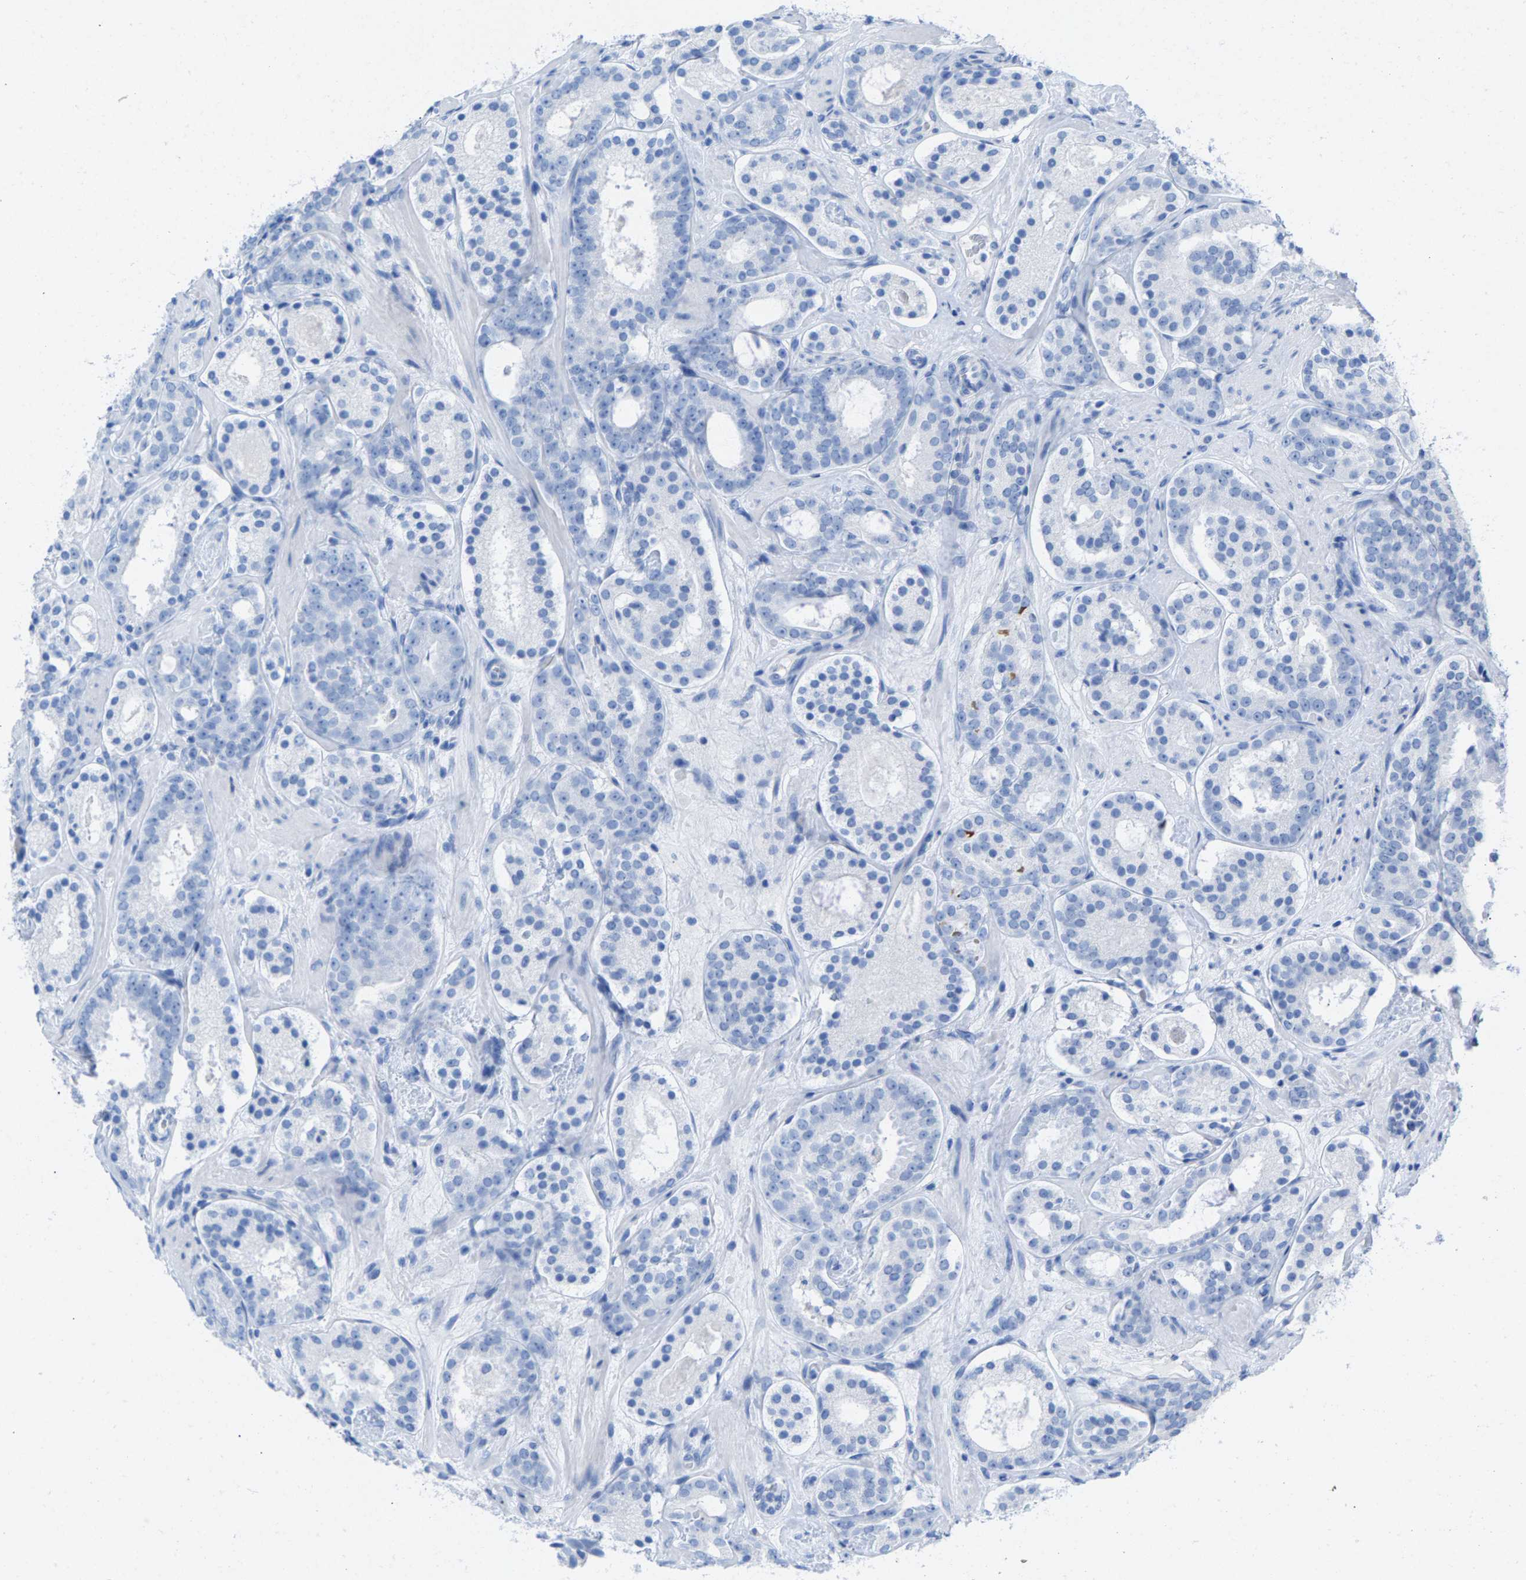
{"staining": {"intensity": "negative", "quantity": "none", "location": "none"}, "tissue": "prostate cancer", "cell_type": "Tumor cells", "image_type": "cancer", "snomed": [{"axis": "morphology", "description": "Adenocarcinoma, Low grade"}, {"axis": "topography", "description": "Prostate"}], "caption": "The photomicrograph demonstrates no significant positivity in tumor cells of prostate cancer.", "gene": "CPA1", "patient": {"sex": "male", "age": 69}}